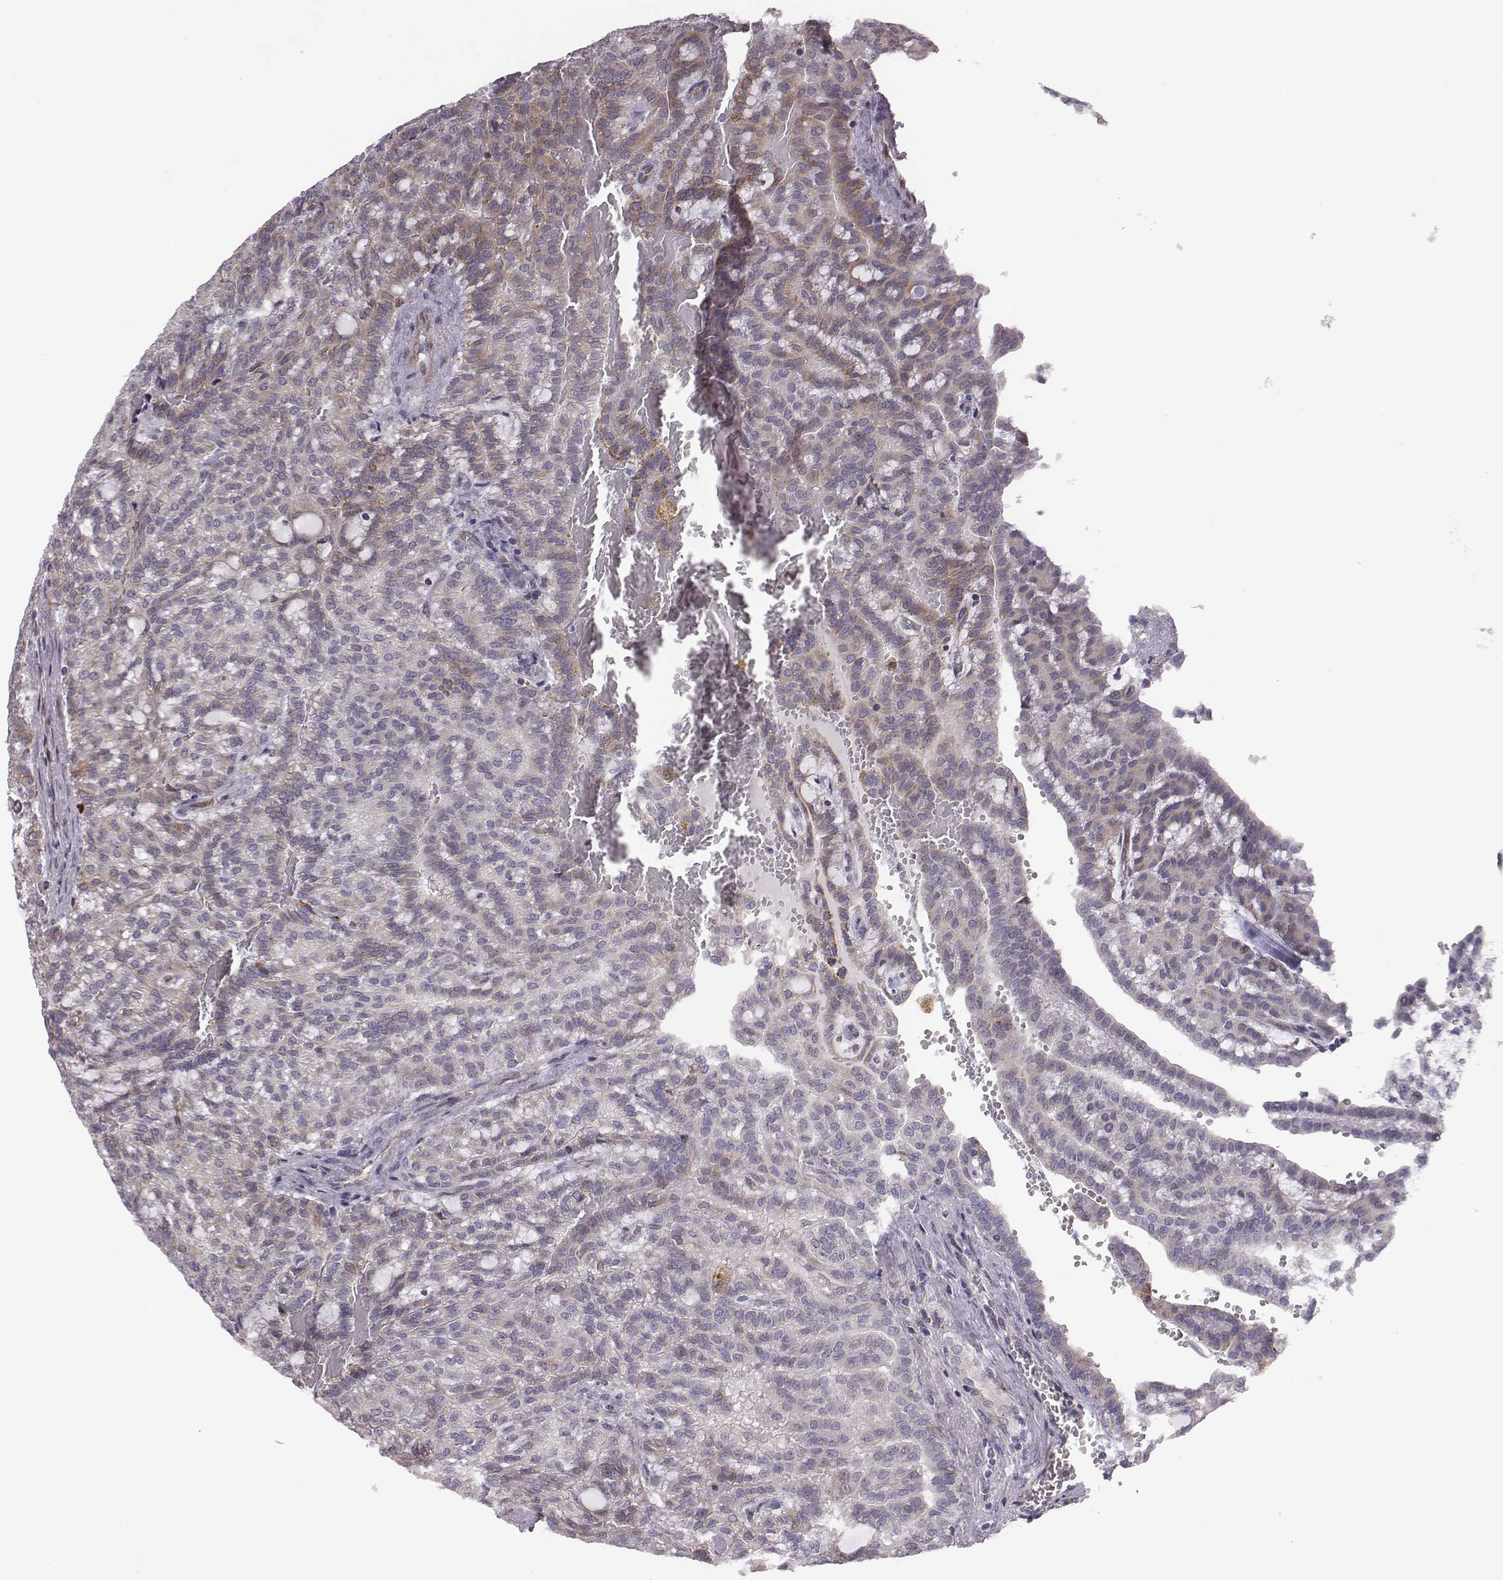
{"staining": {"intensity": "moderate", "quantity": "25%-75%", "location": "cytoplasmic/membranous"}, "tissue": "renal cancer", "cell_type": "Tumor cells", "image_type": "cancer", "snomed": [{"axis": "morphology", "description": "Adenocarcinoma, NOS"}, {"axis": "topography", "description": "Kidney"}], "caption": "Adenocarcinoma (renal) was stained to show a protein in brown. There is medium levels of moderate cytoplasmic/membranous staining in about 25%-75% of tumor cells.", "gene": "SELENOI", "patient": {"sex": "male", "age": 63}}